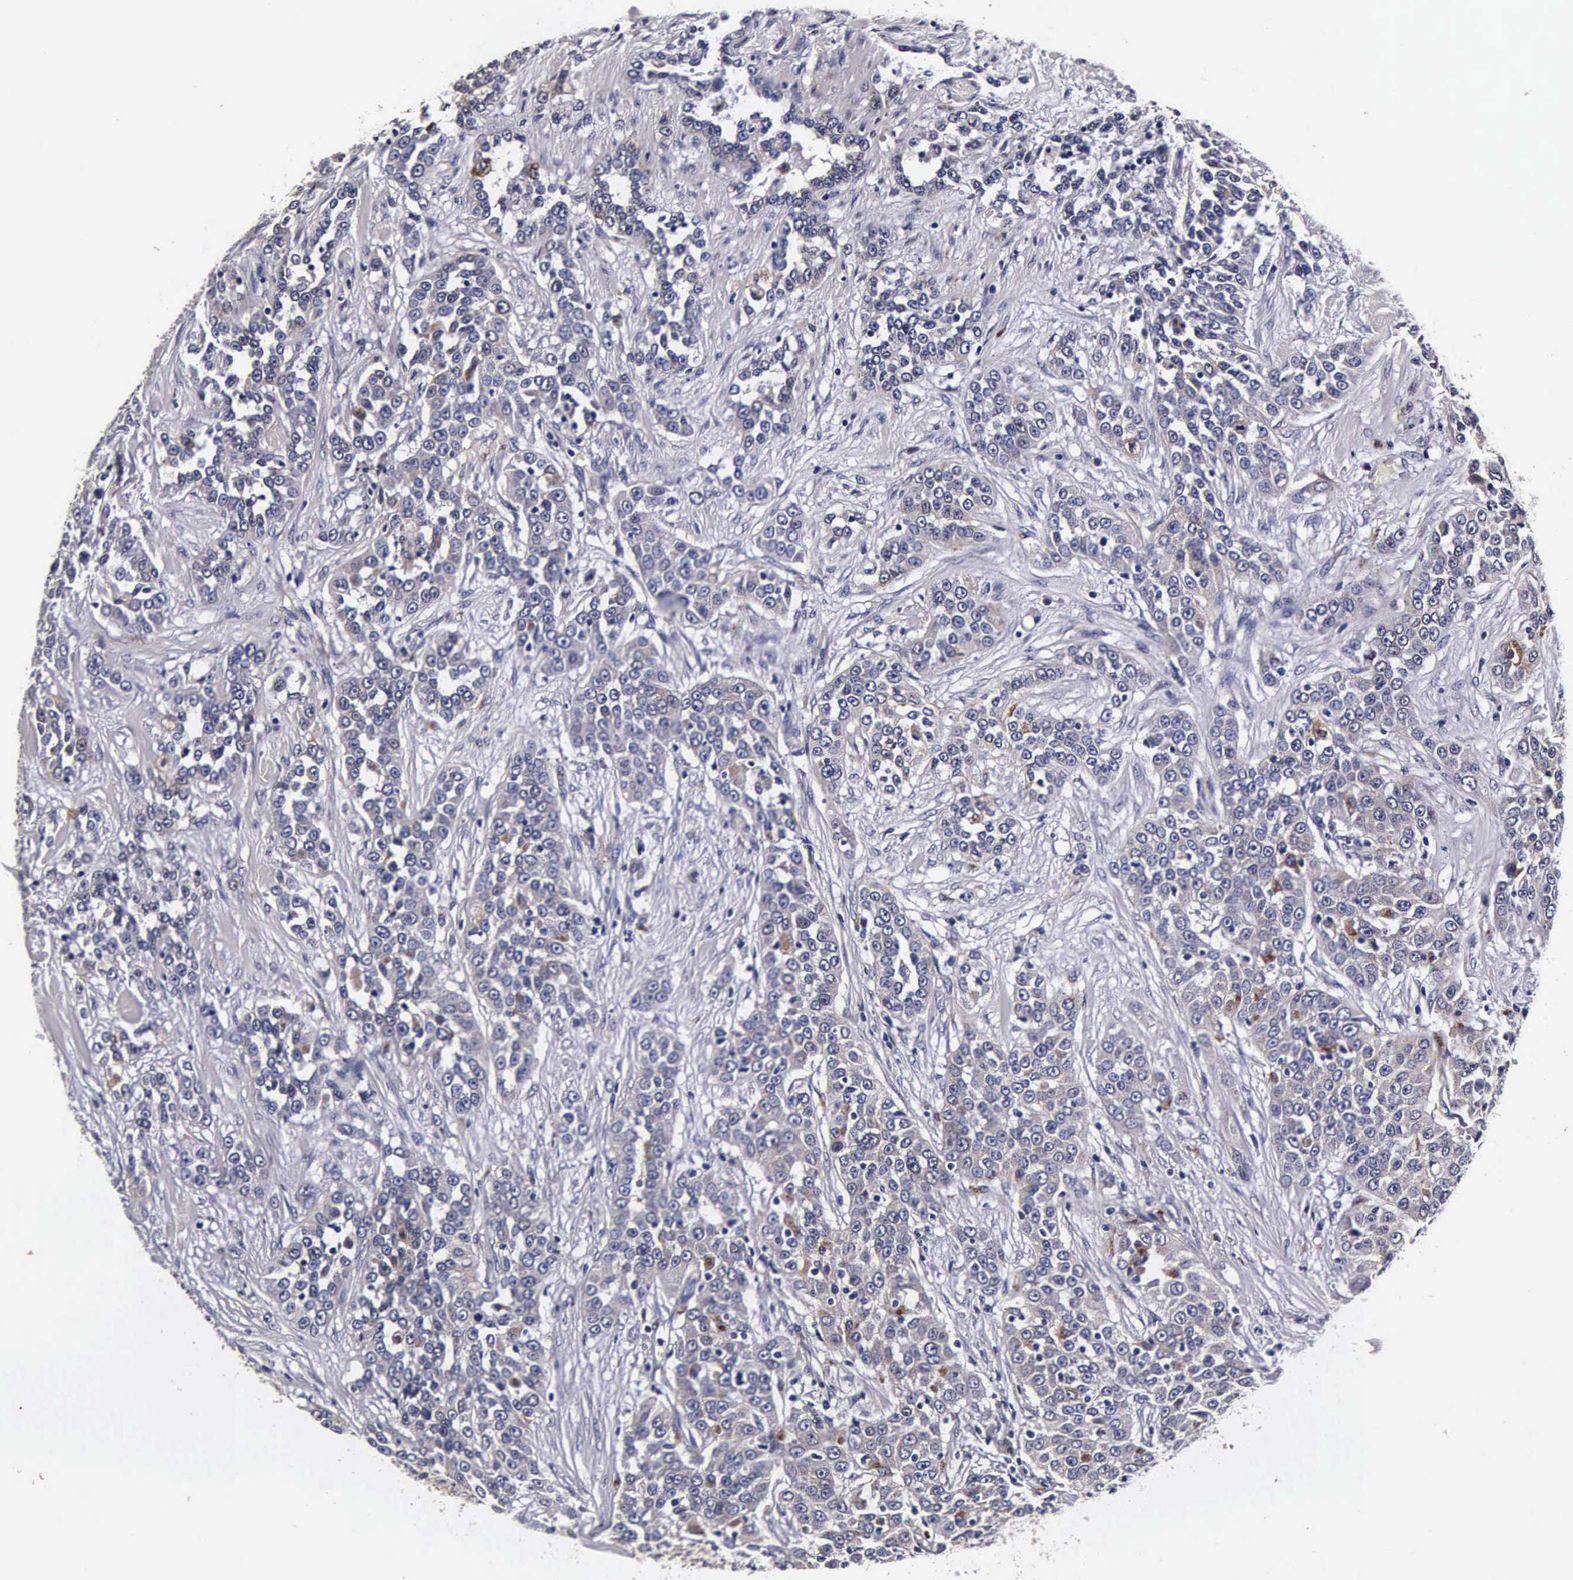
{"staining": {"intensity": "negative", "quantity": "none", "location": "none"}, "tissue": "urothelial cancer", "cell_type": "Tumor cells", "image_type": "cancer", "snomed": [{"axis": "morphology", "description": "Urothelial carcinoma, High grade"}, {"axis": "topography", "description": "Urinary bladder"}], "caption": "Histopathology image shows no significant protein staining in tumor cells of urothelial carcinoma (high-grade).", "gene": "CST3", "patient": {"sex": "female", "age": 80}}